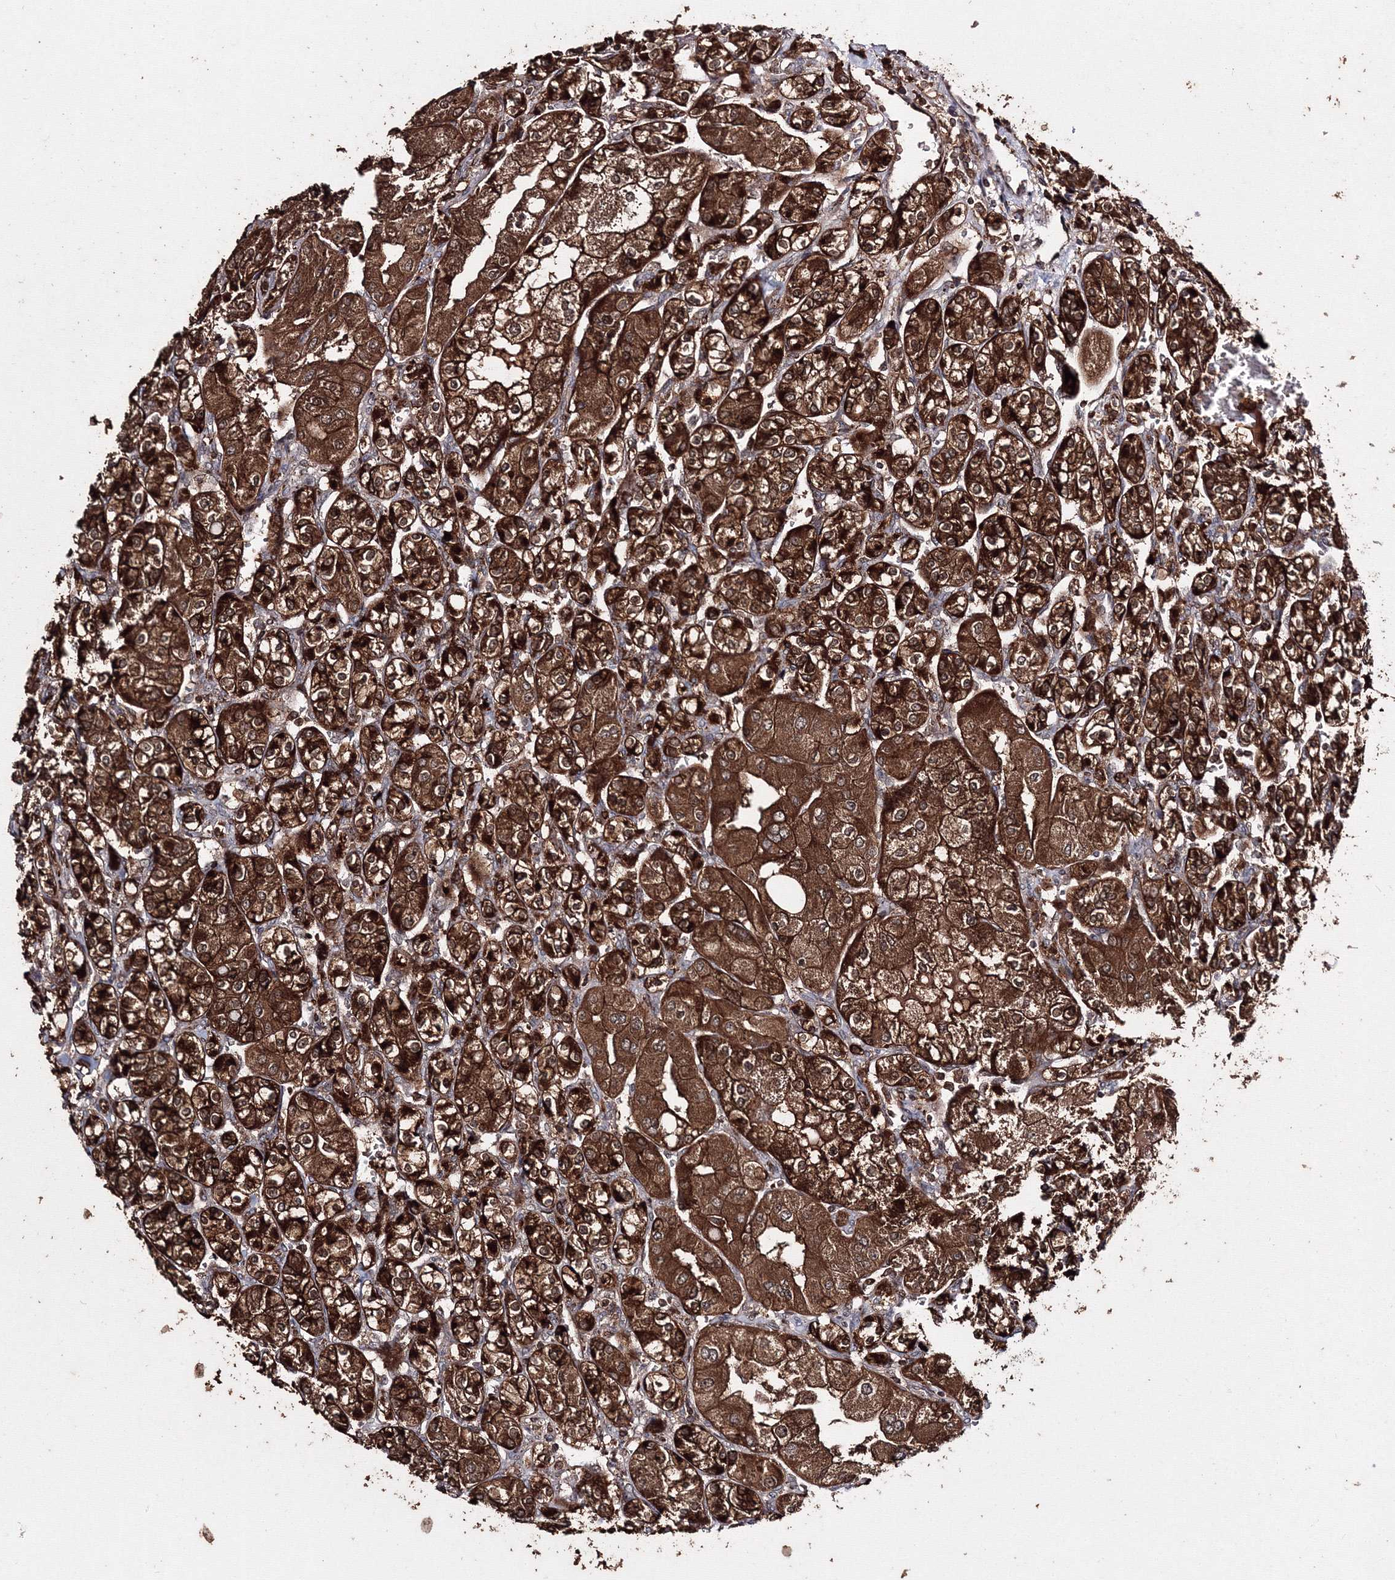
{"staining": {"intensity": "strong", "quantity": ">75%", "location": "cytoplasmic/membranous"}, "tissue": "renal cancer", "cell_type": "Tumor cells", "image_type": "cancer", "snomed": [{"axis": "morphology", "description": "Adenocarcinoma, NOS"}, {"axis": "topography", "description": "Kidney"}], "caption": "IHC photomicrograph of renal cancer (adenocarcinoma) stained for a protein (brown), which demonstrates high levels of strong cytoplasmic/membranous expression in about >75% of tumor cells.", "gene": "DDO", "patient": {"sex": "male", "age": 77}}